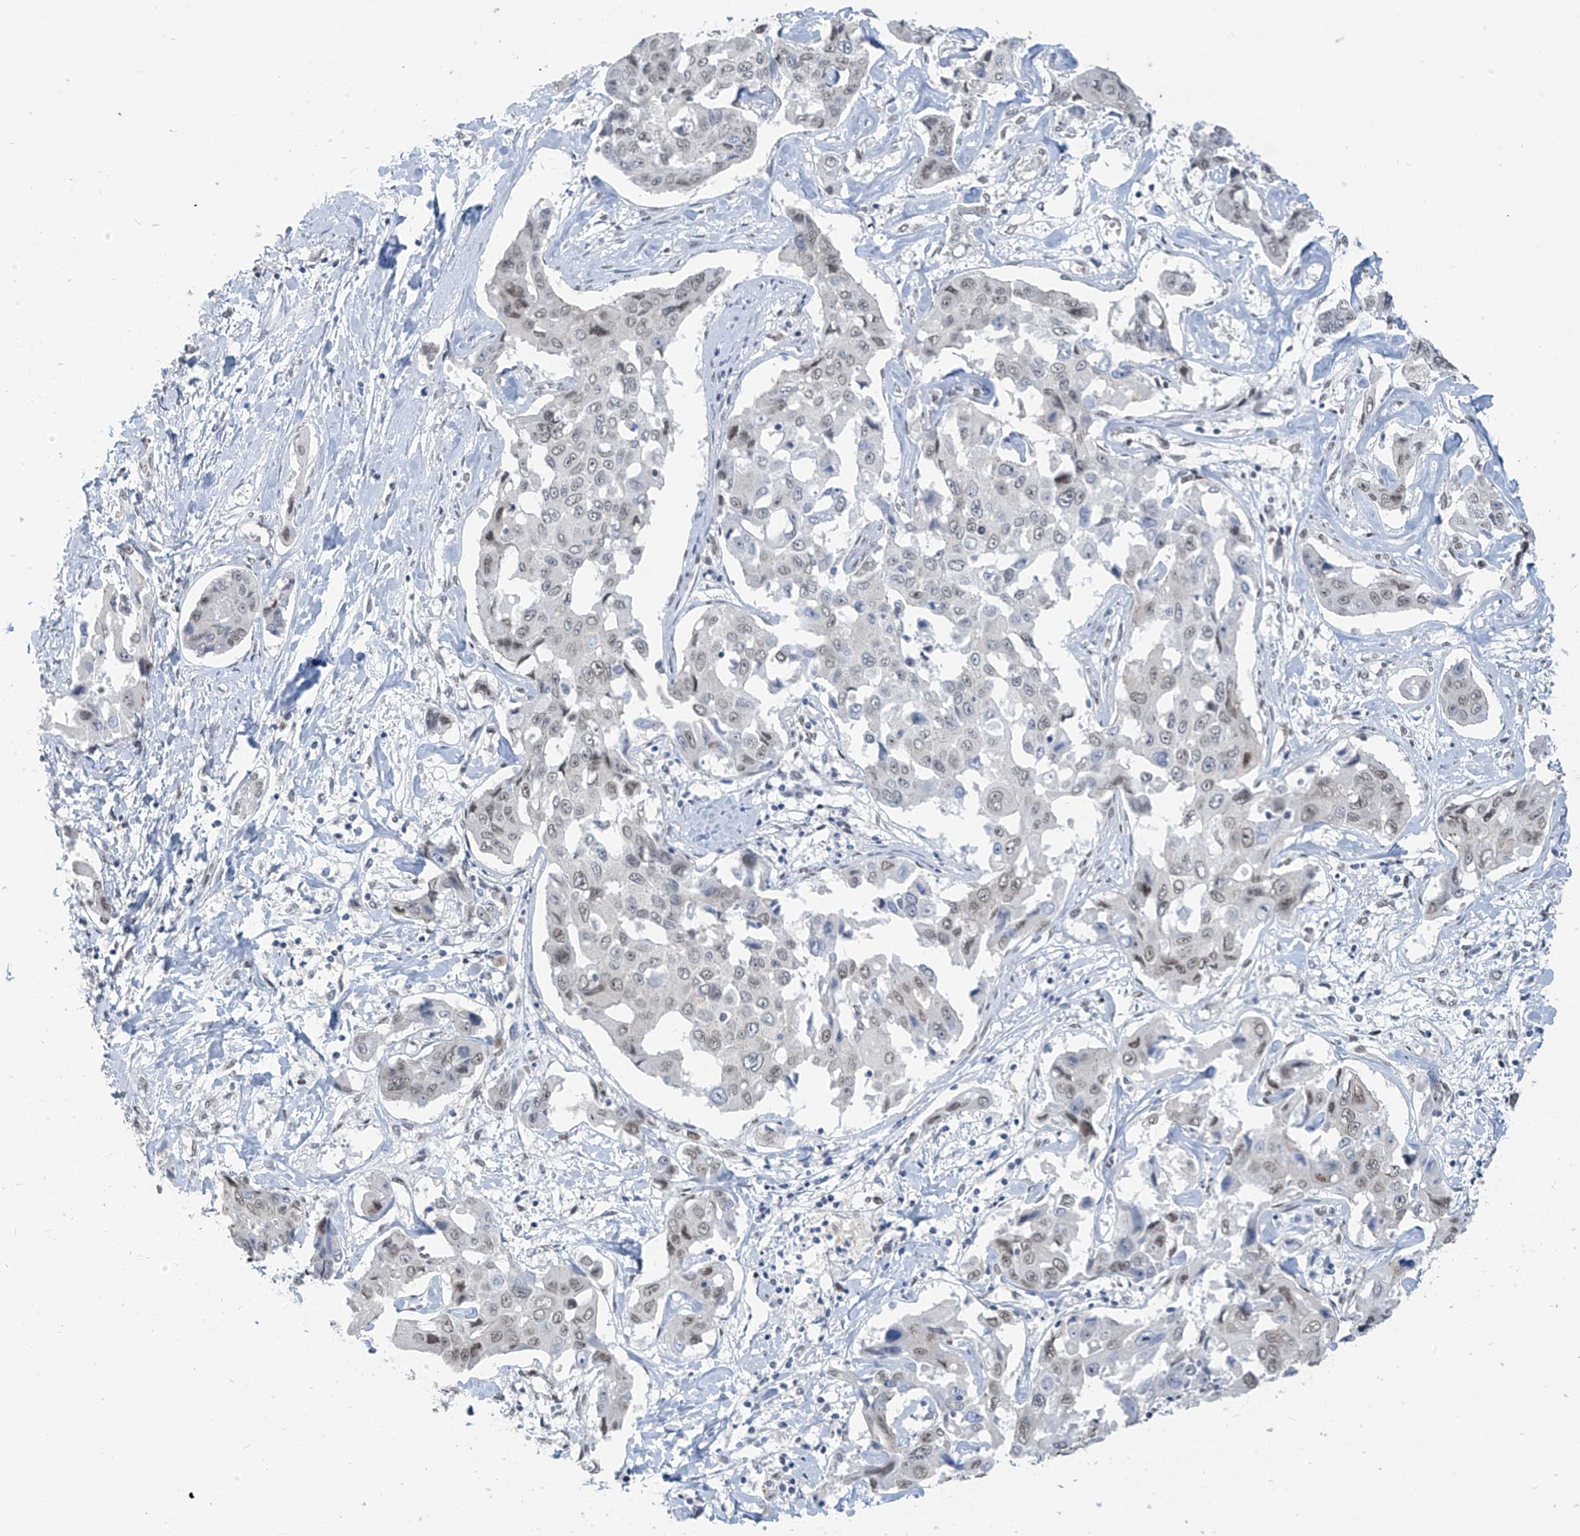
{"staining": {"intensity": "weak", "quantity": "<25%", "location": "nuclear"}, "tissue": "liver cancer", "cell_type": "Tumor cells", "image_type": "cancer", "snomed": [{"axis": "morphology", "description": "Cholangiocarcinoma"}, {"axis": "topography", "description": "Liver"}], "caption": "The micrograph exhibits no significant expression in tumor cells of liver cancer.", "gene": "MCM9", "patient": {"sex": "male", "age": 59}}